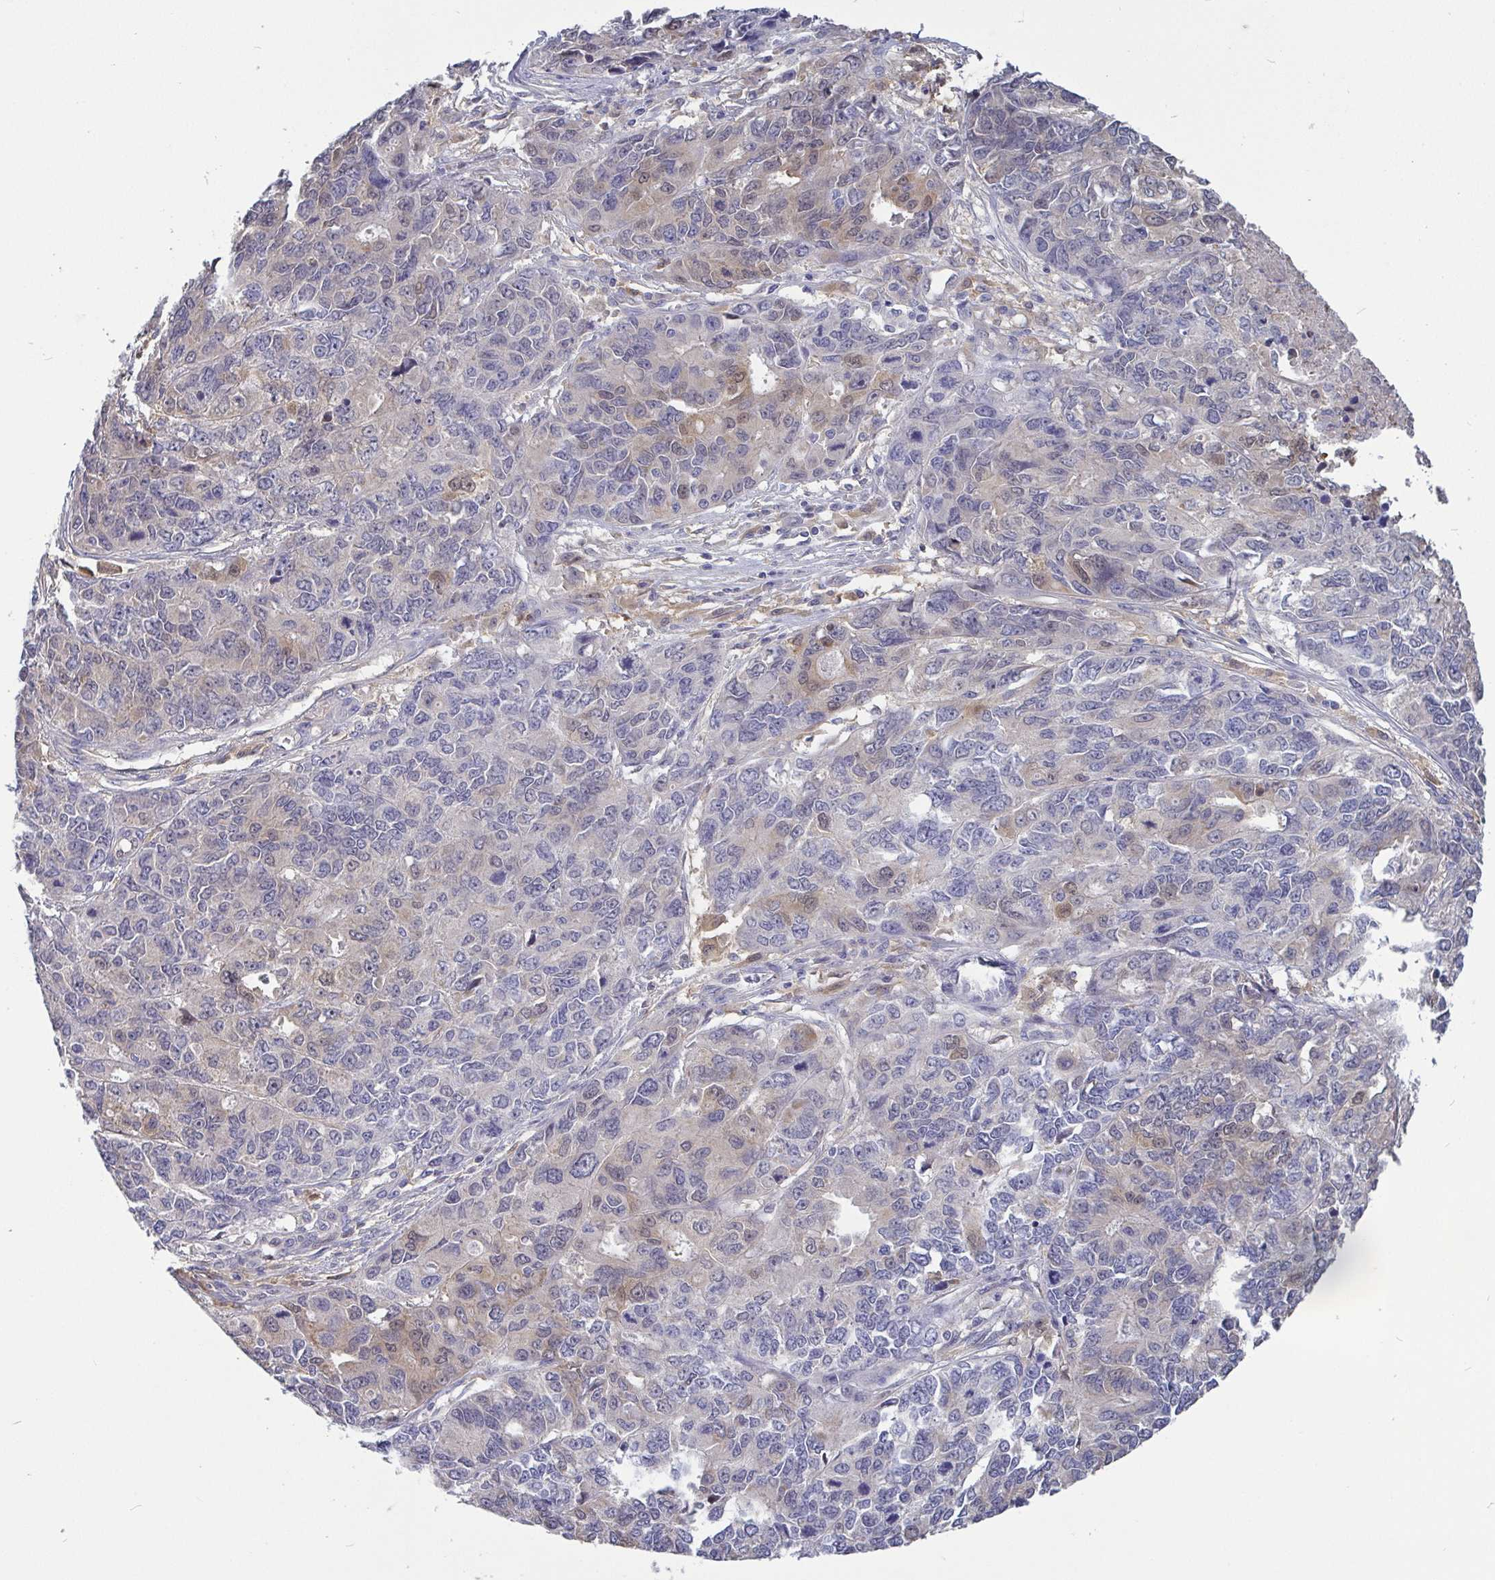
{"staining": {"intensity": "weak", "quantity": "<25%", "location": "cytoplasmic/membranous,nuclear"}, "tissue": "endometrial cancer", "cell_type": "Tumor cells", "image_type": "cancer", "snomed": [{"axis": "morphology", "description": "Adenocarcinoma, NOS"}, {"axis": "topography", "description": "Uterus"}], "caption": "Immunohistochemistry of adenocarcinoma (endometrial) demonstrates no positivity in tumor cells. (Stains: DAB (3,3'-diaminobenzidine) immunohistochemistry with hematoxylin counter stain, Microscopy: brightfield microscopy at high magnification).", "gene": "IDH1", "patient": {"sex": "female", "age": 79}}